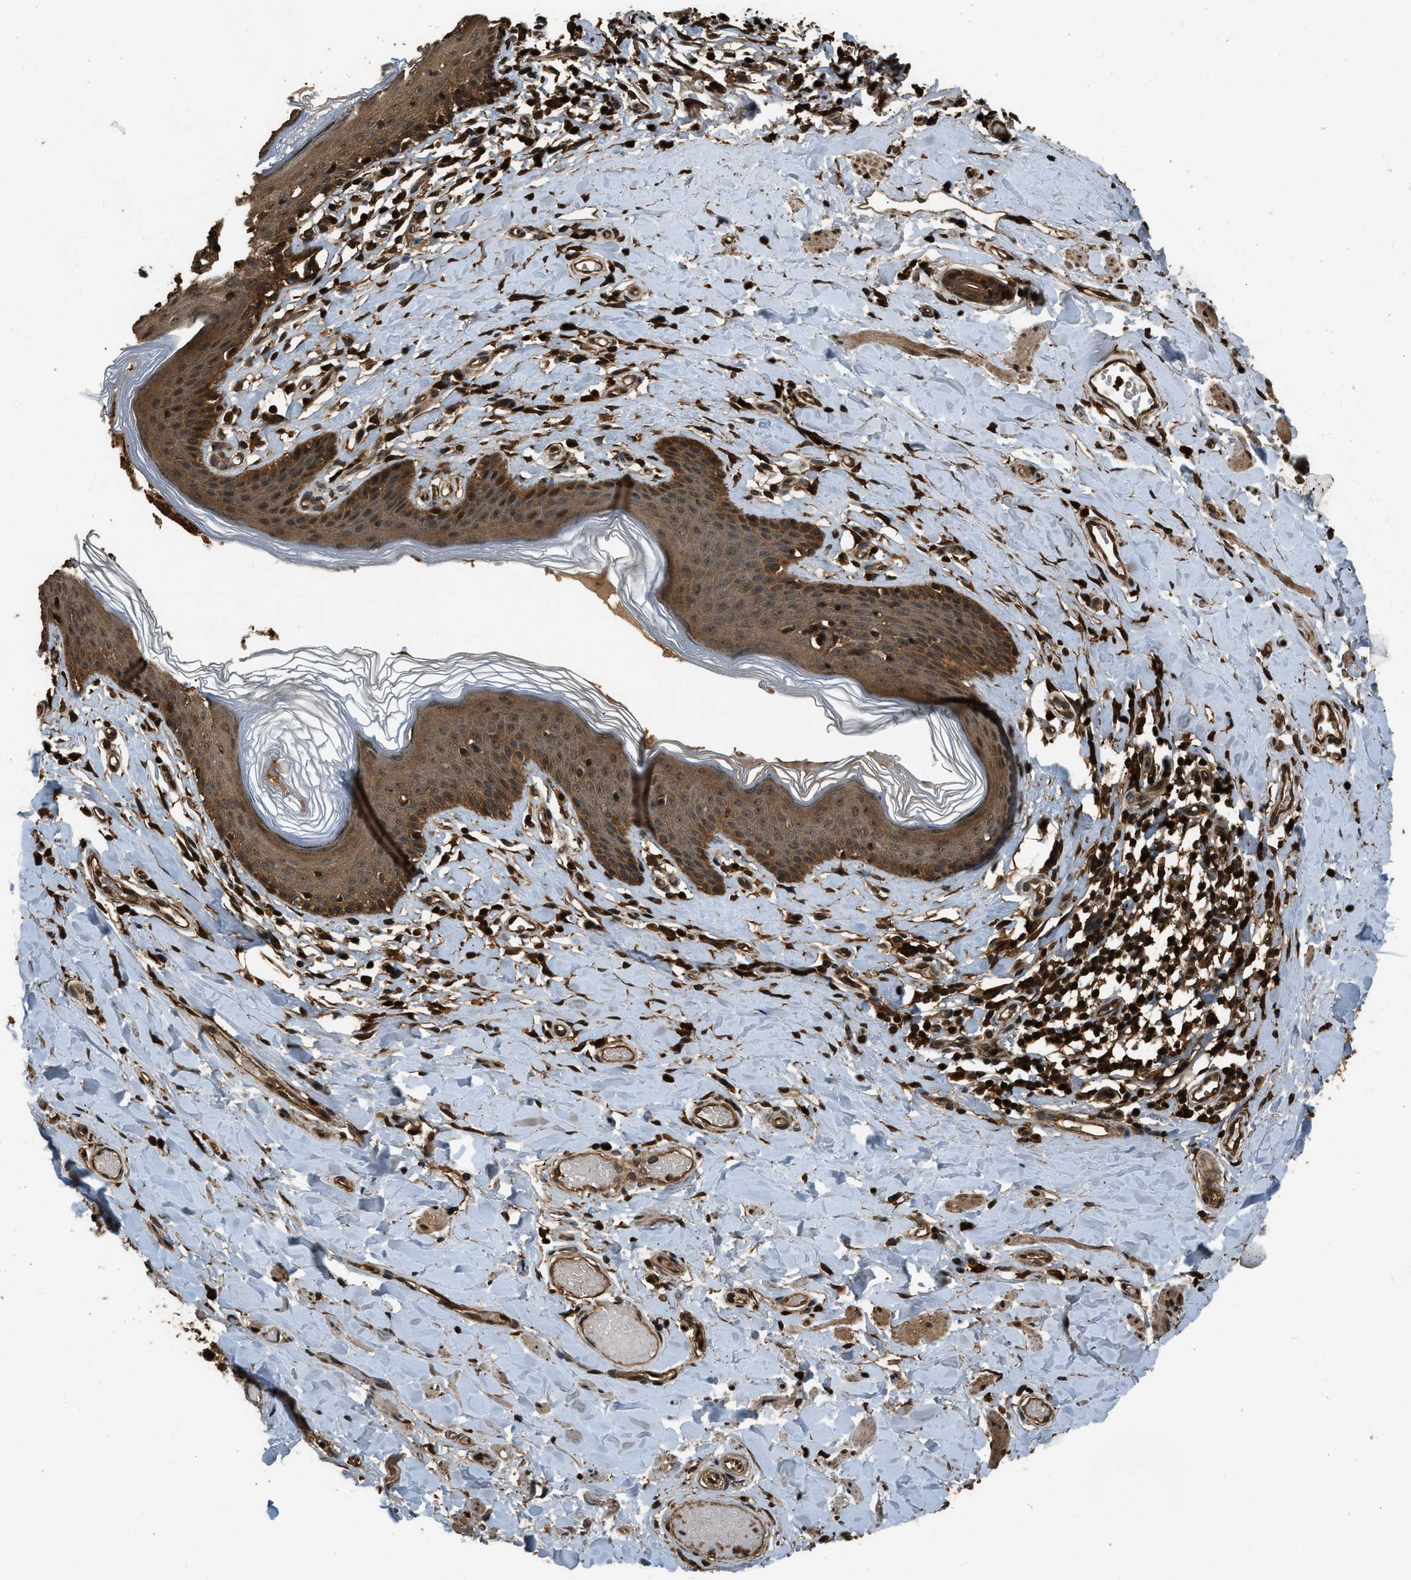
{"staining": {"intensity": "moderate", "quantity": ">75%", "location": "cytoplasmic/membranous,nuclear"}, "tissue": "skin", "cell_type": "Epidermal cells", "image_type": "normal", "snomed": [{"axis": "morphology", "description": "Normal tissue, NOS"}, {"axis": "topography", "description": "Vulva"}], "caption": "Immunohistochemical staining of normal skin displays >75% levels of moderate cytoplasmic/membranous,nuclear protein positivity in approximately >75% of epidermal cells. (DAB (3,3'-diaminobenzidine) IHC, brown staining for protein, blue staining for nuclei).", "gene": "RAP2A", "patient": {"sex": "female", "age": 66}}